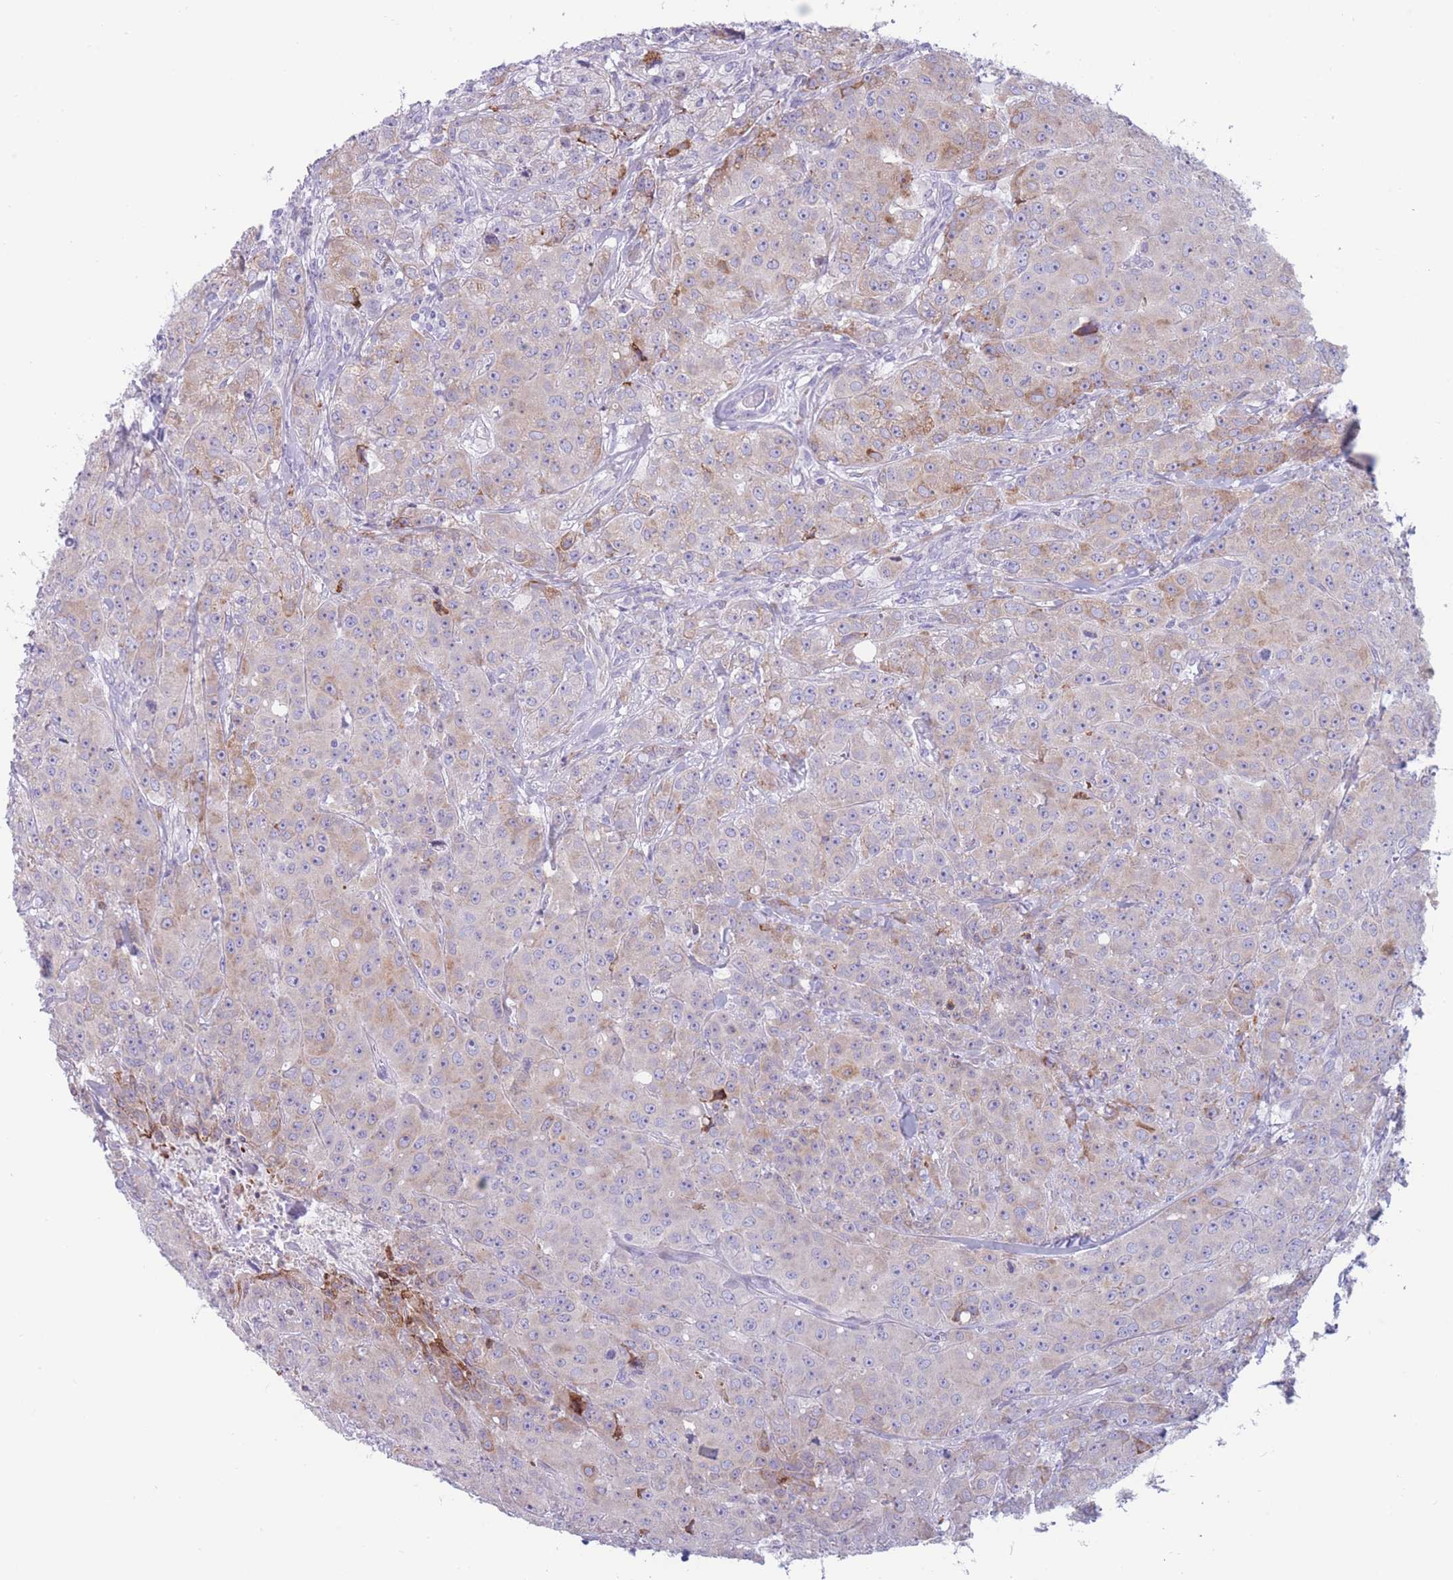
{"staining": {"intensity": "weak", "quantity": "<25%", "location": "cytoplasmic/membranous"}, "tissue": "breast cancer", "cell_type": "Tumor cells", "image_type": "cancer", "snomed": [{"axis": "morphology", "description": "Duct carcinoma"}, {"axis": "topography", "description": "Breast"}], "caption": "Tumor cells are negative for brown protein staining in breast invasive ductal carcinoma.", "gene": "COL27A1", "patient": {"sex": "female", "age": 43}}